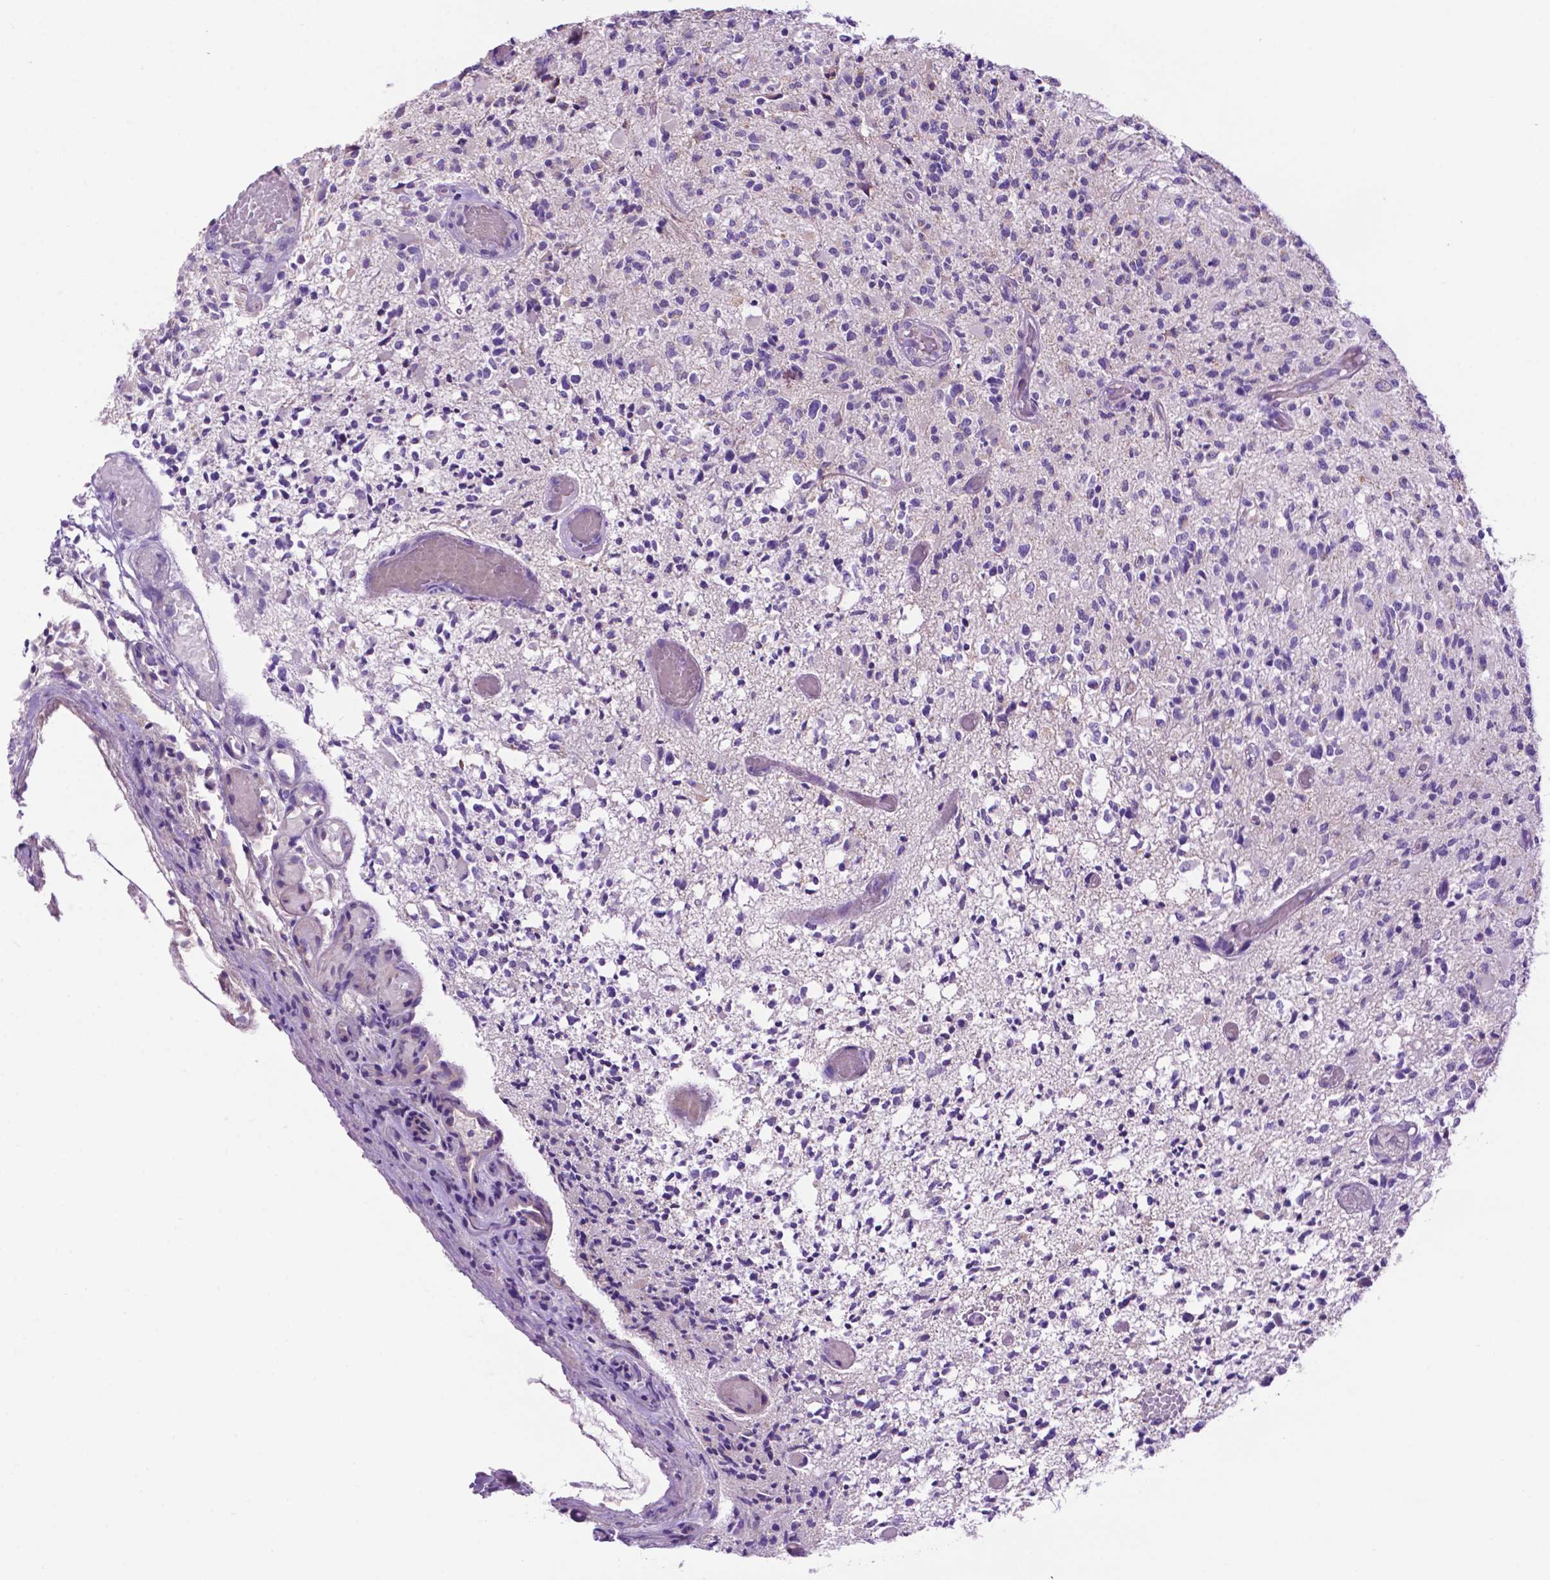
{"staining": {"intensity": "negative", "quantity": "none", "location": "none"}, "tissue": "glioma", "cell_type": "Tumor cells", "image_type": "cancer", "snomed": [{"axis": "morphology", "description": "Glioma, malignant, High grade"}, {"axis": "topography", "description": "Brain"}], "caption": "This is an immunohistochemistry (IHC) photomicrograph of human malignant high-grade glioma. There is no expression in tumor cells.", "gene": "PHYHIP", "patient": {"sex": "female", "age": 63}}